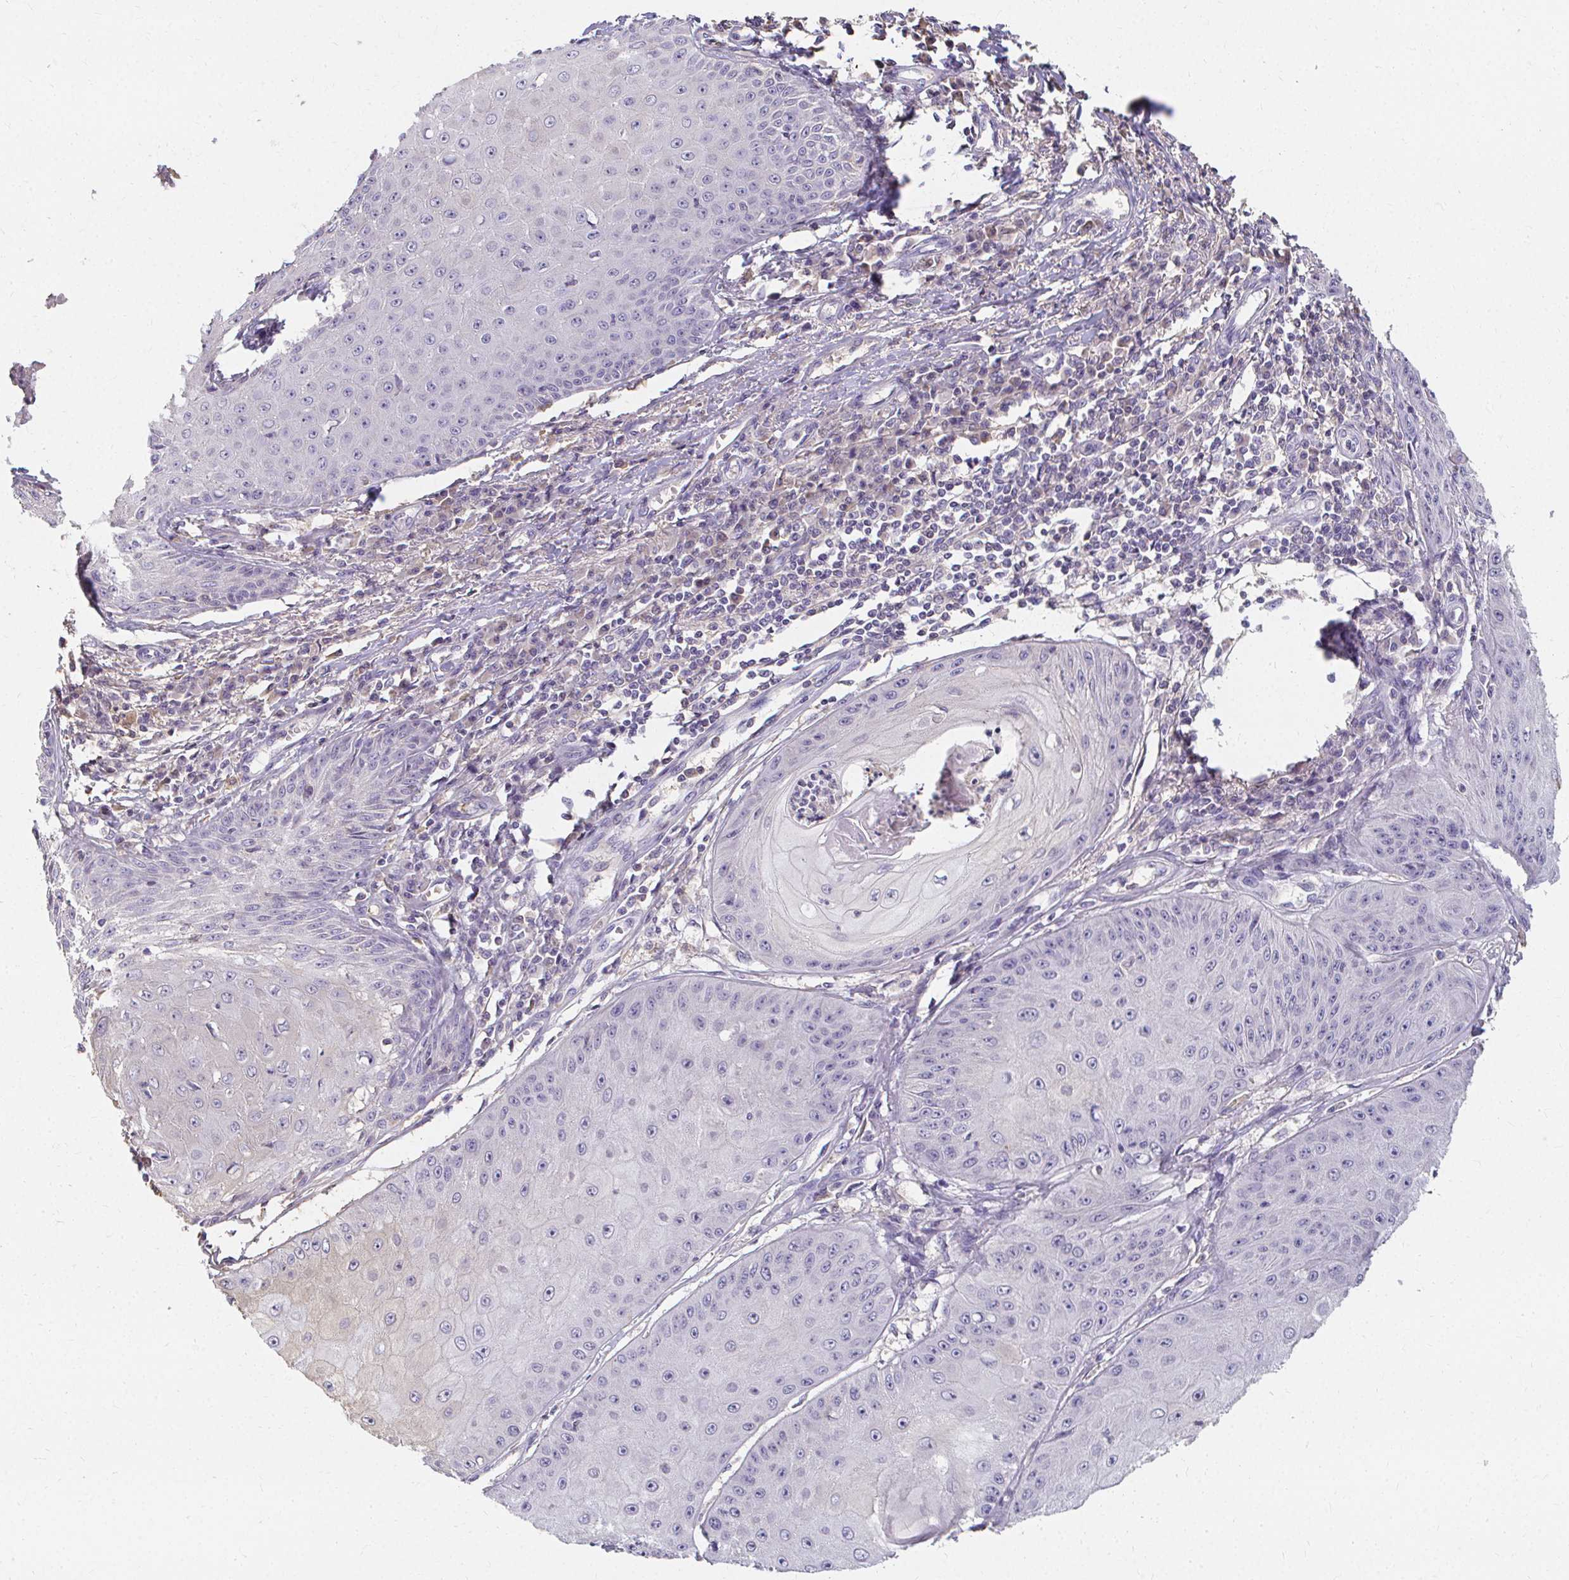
{"staining": {"intensity": "negative", "quantity": "none", "location": "none"}, "tissue": "skin cancer", "cell_type": "Tumor cells", "image_type": "cancer", "snomed": [{"axis": "morphology", "description": "Squamous cell carcinoma, NOS"}, {"axis": "topography", "description": "Skin"}], "caption": "An IHC histopathology image of skin cancer is shown. There is no staining in tumor cells of skin cancer.", "gene": "LOXL4", "patient": {"sex": "male", "age": 70}}